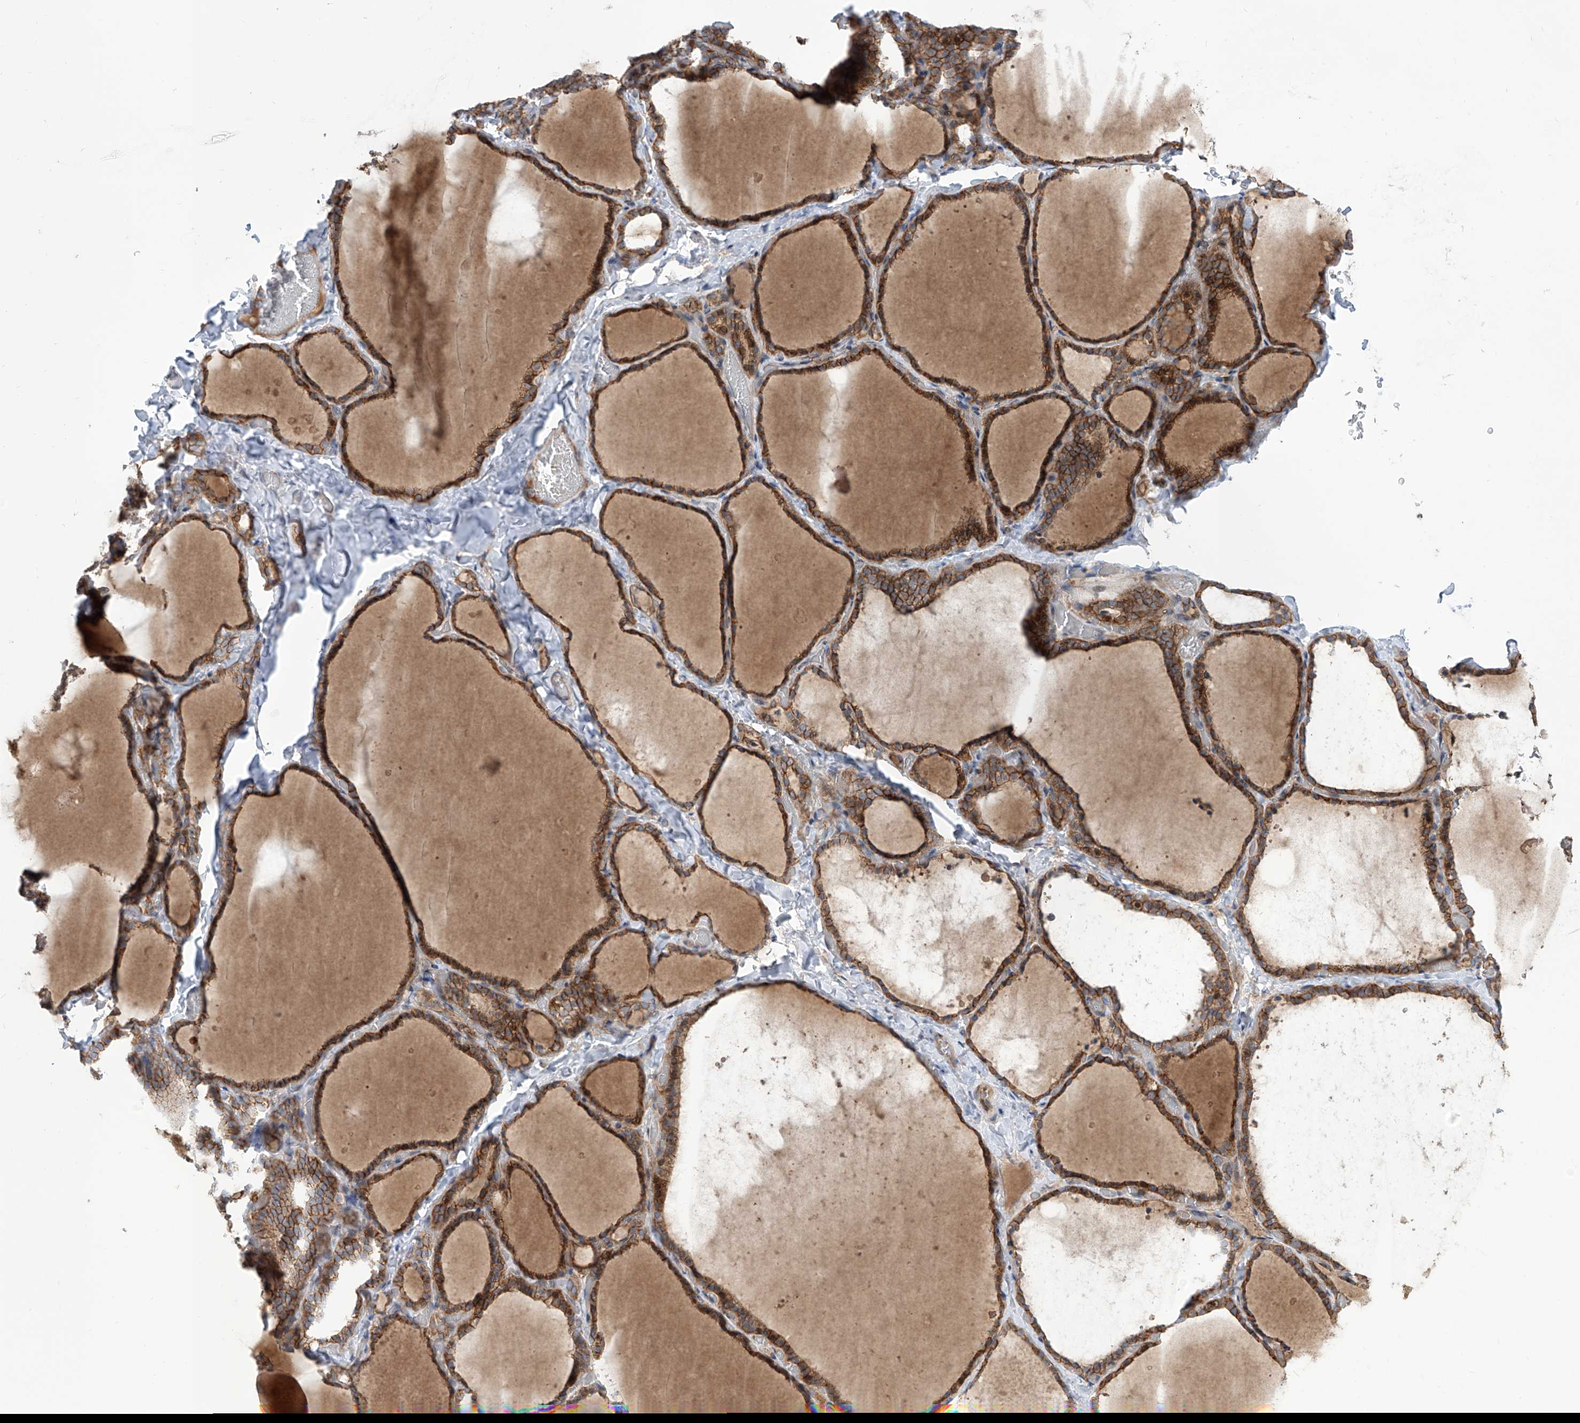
{"staining": {"intensity": "moderate", "quantity": ">75%", "location": "cytoplasmic/membranous"}, "tissue": "thyroid gland", "cell_type": "Glandular cells", "image_type": "normal", "snomed": [{"axis": "morphology", "description": "Normal tissue, NOS"}, {"axis": "topography", "description": "Thyroid gland"}], "caption": "Moderate cytoplasmic/membranous expression is present in approximately >75% of glandular cells in benign thyroid gland. Nuclei are stained in blue.", "gene": "LRRC1", "patient": {"sex": "female", "age": 22}}